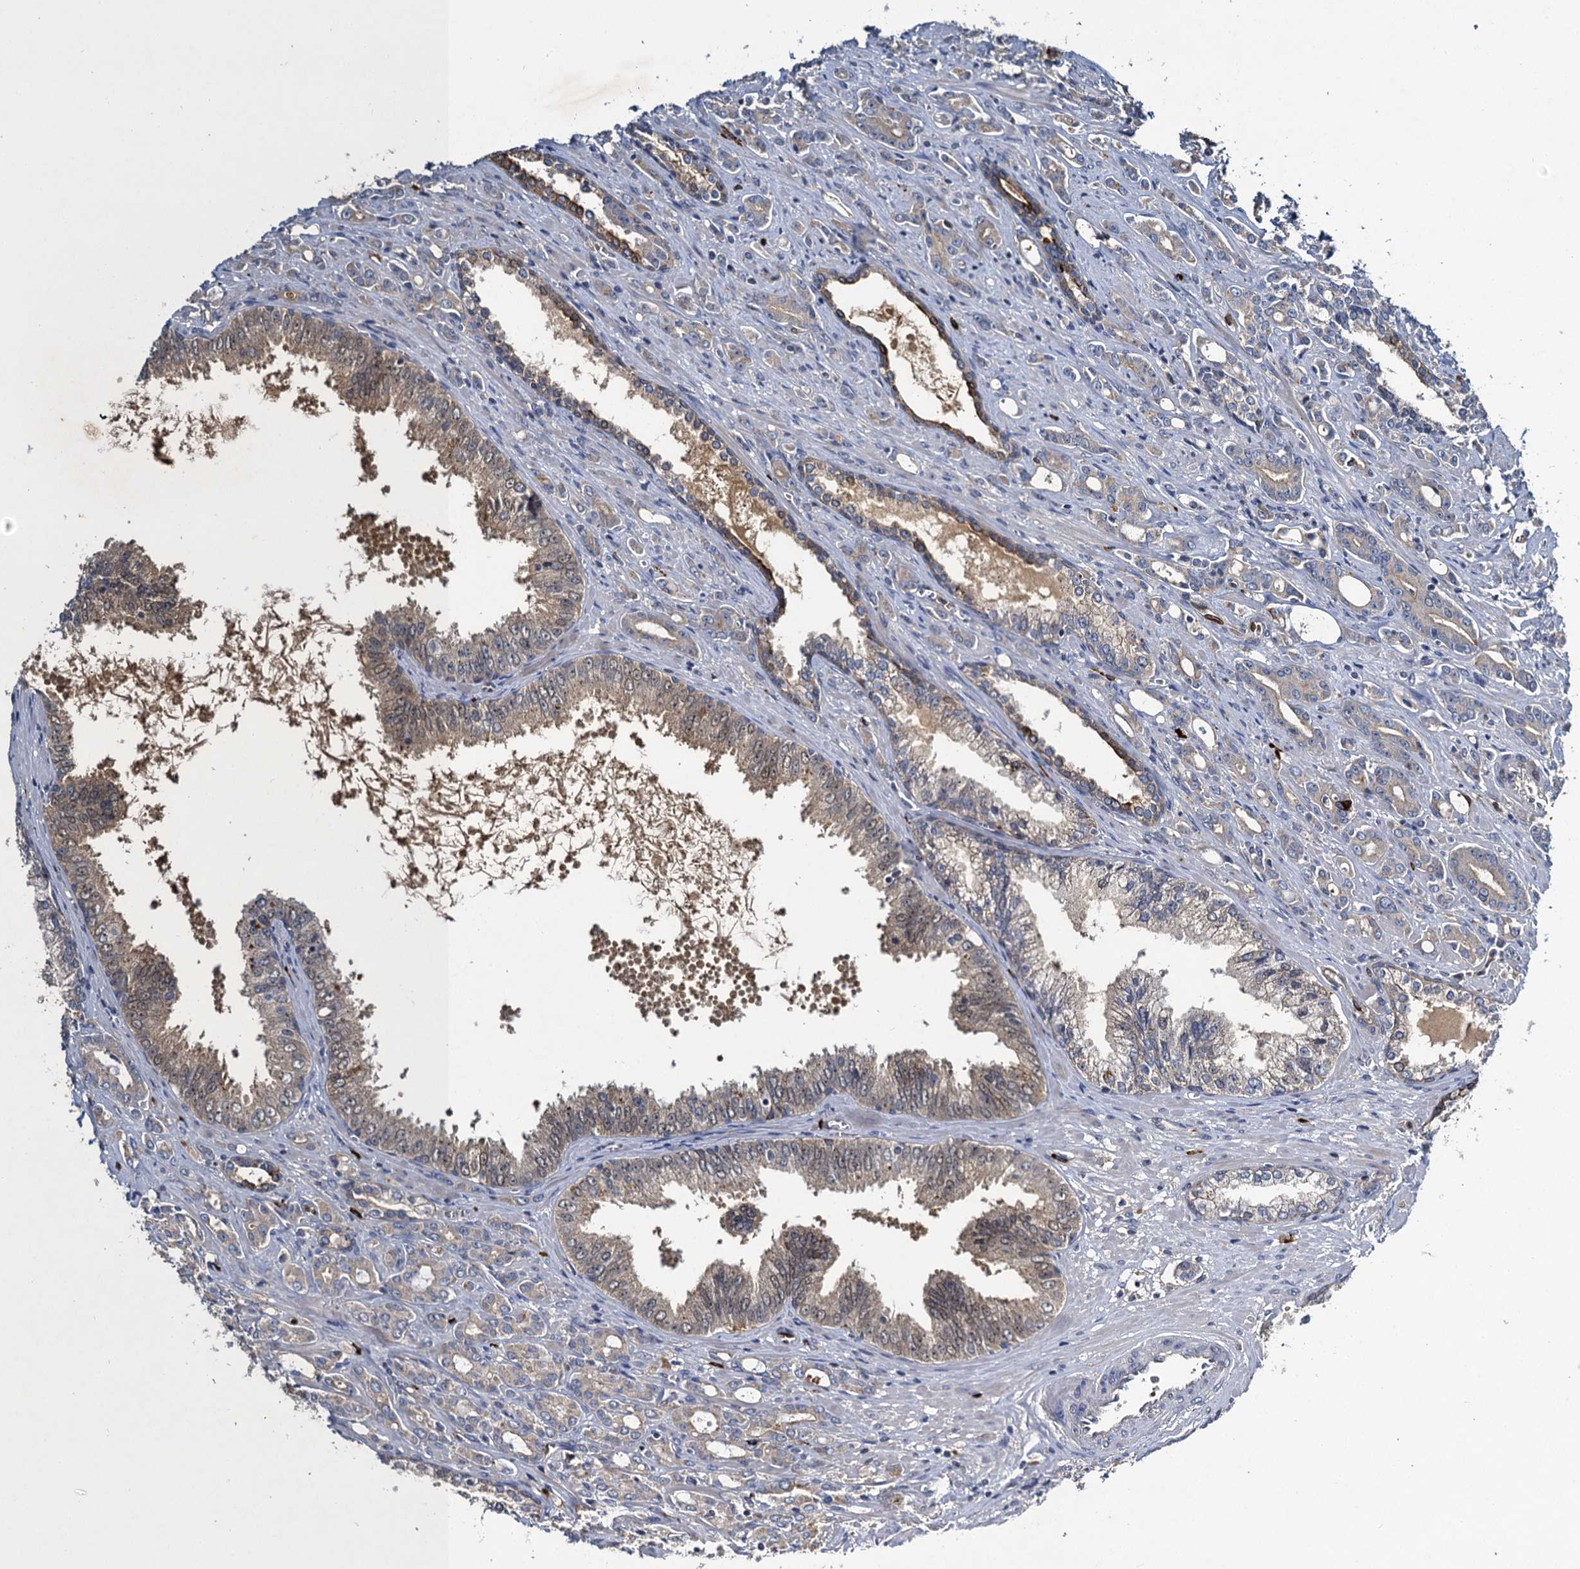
{"staining": {"intensity": "negative", "quantity": "none", "location": "none"}, "tissue": "prostate cancer", "cell_type": "Tumor cells", "image_type": "cancer", "snomed": [{"axis": "morphology", "description": "Adenocarcinoma, High grade"}, {"axis": "topography", "description": "Prostate"}], "caption": "A histopathology image of human prostate adenocarcinoma (high-grade) is negative for staining in tumor cells.", "gene": "SLC11A2", "patient": {"sex": "male", "age": 72}}